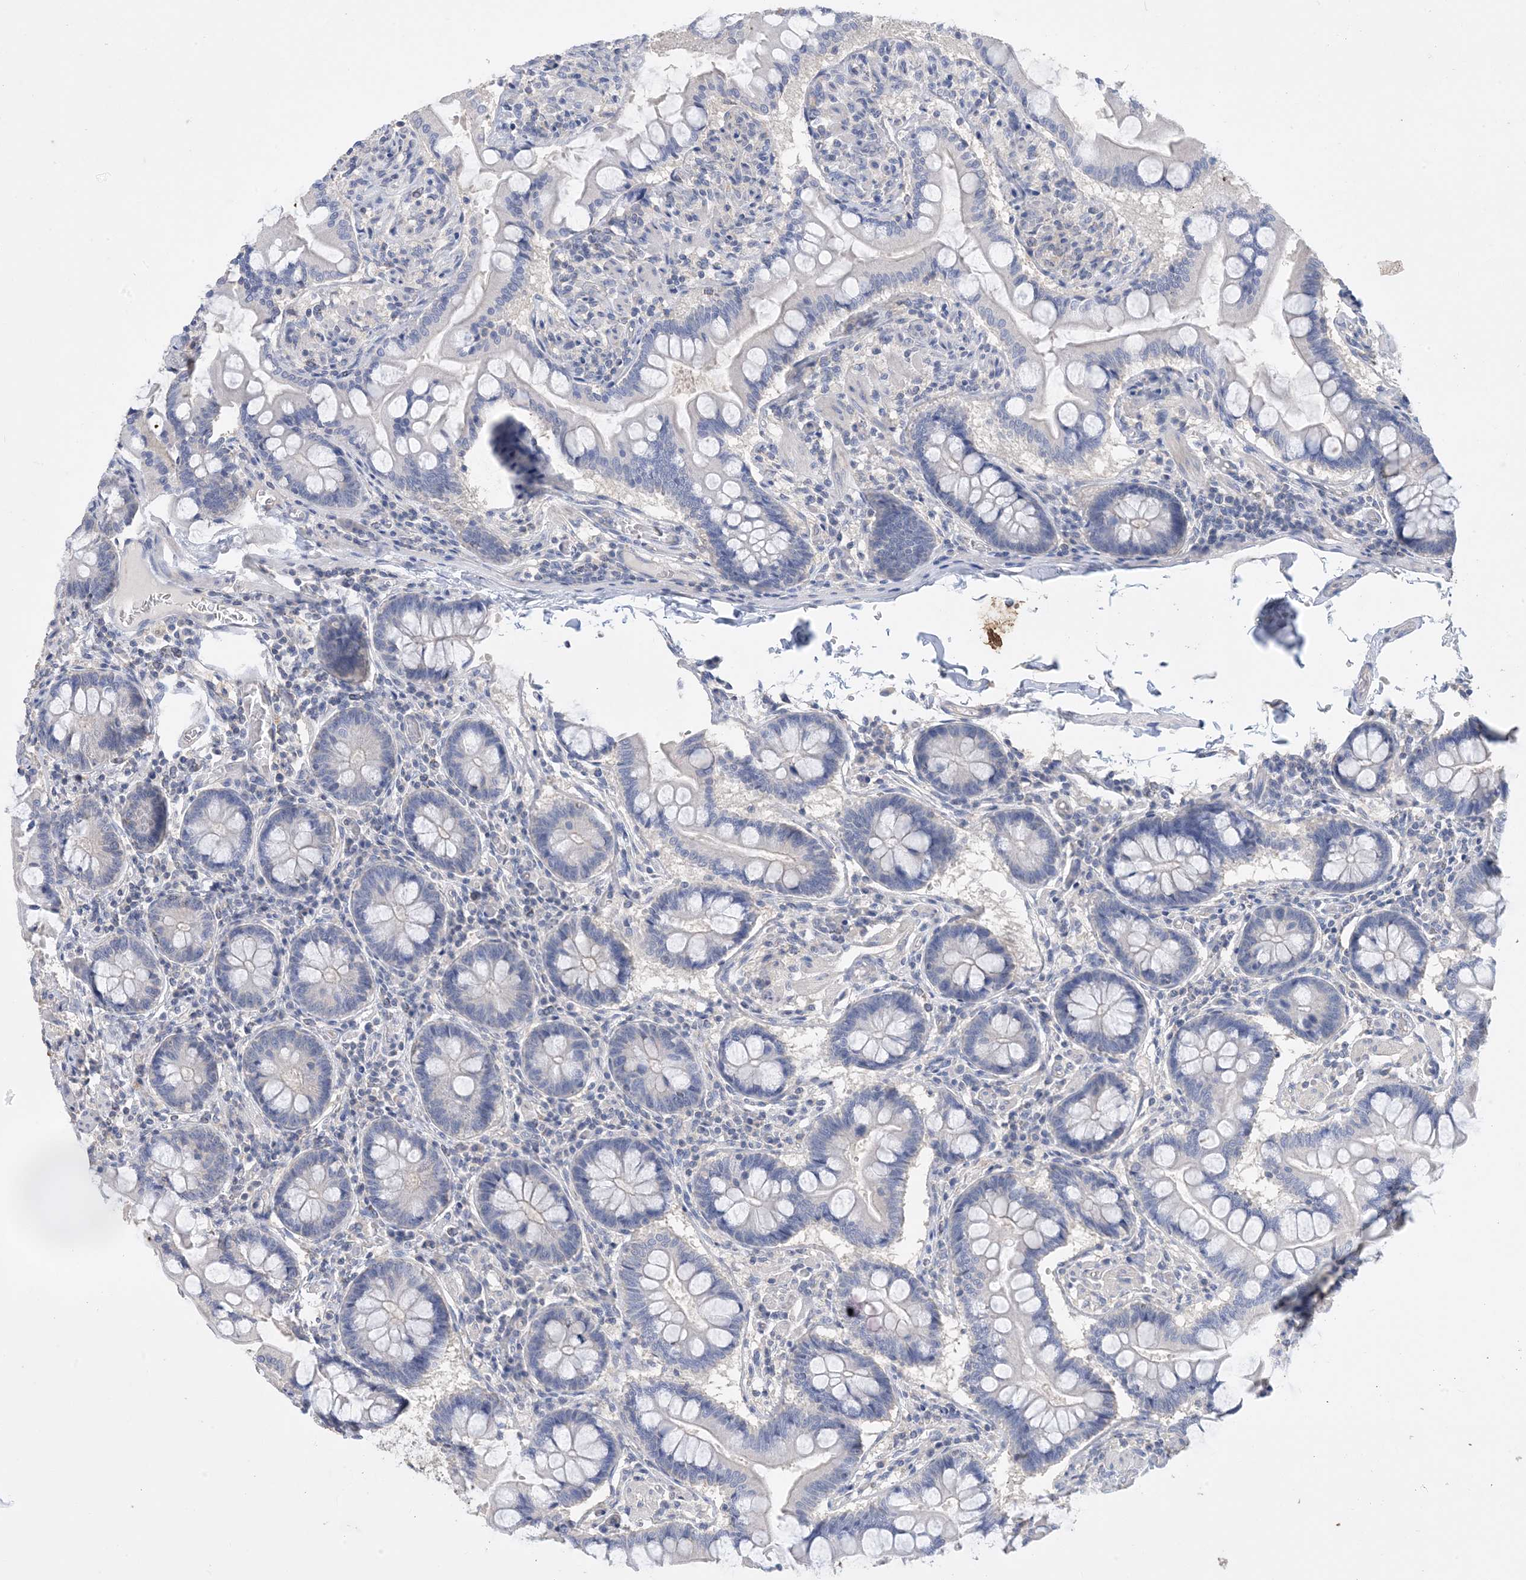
{"staining": {"intensity": "negative", "quantity": "none", "location": "none"}, "tissue": "small intestine", "cell_type": "Glandular cells", "image_type": "normal", "snomed": [{"axis": "morphology", "description": "Normal tissue, NOS"}, {"axis": "topography", "description": "Small intestine"}], "caption": "IHC histopathology image of unremarkable small intestine: small intestine stained with DAB exhibits no significant protein staining in glandular cells.", "gene": "KPRP", "patient": {"sex": "male", "age": 41}}